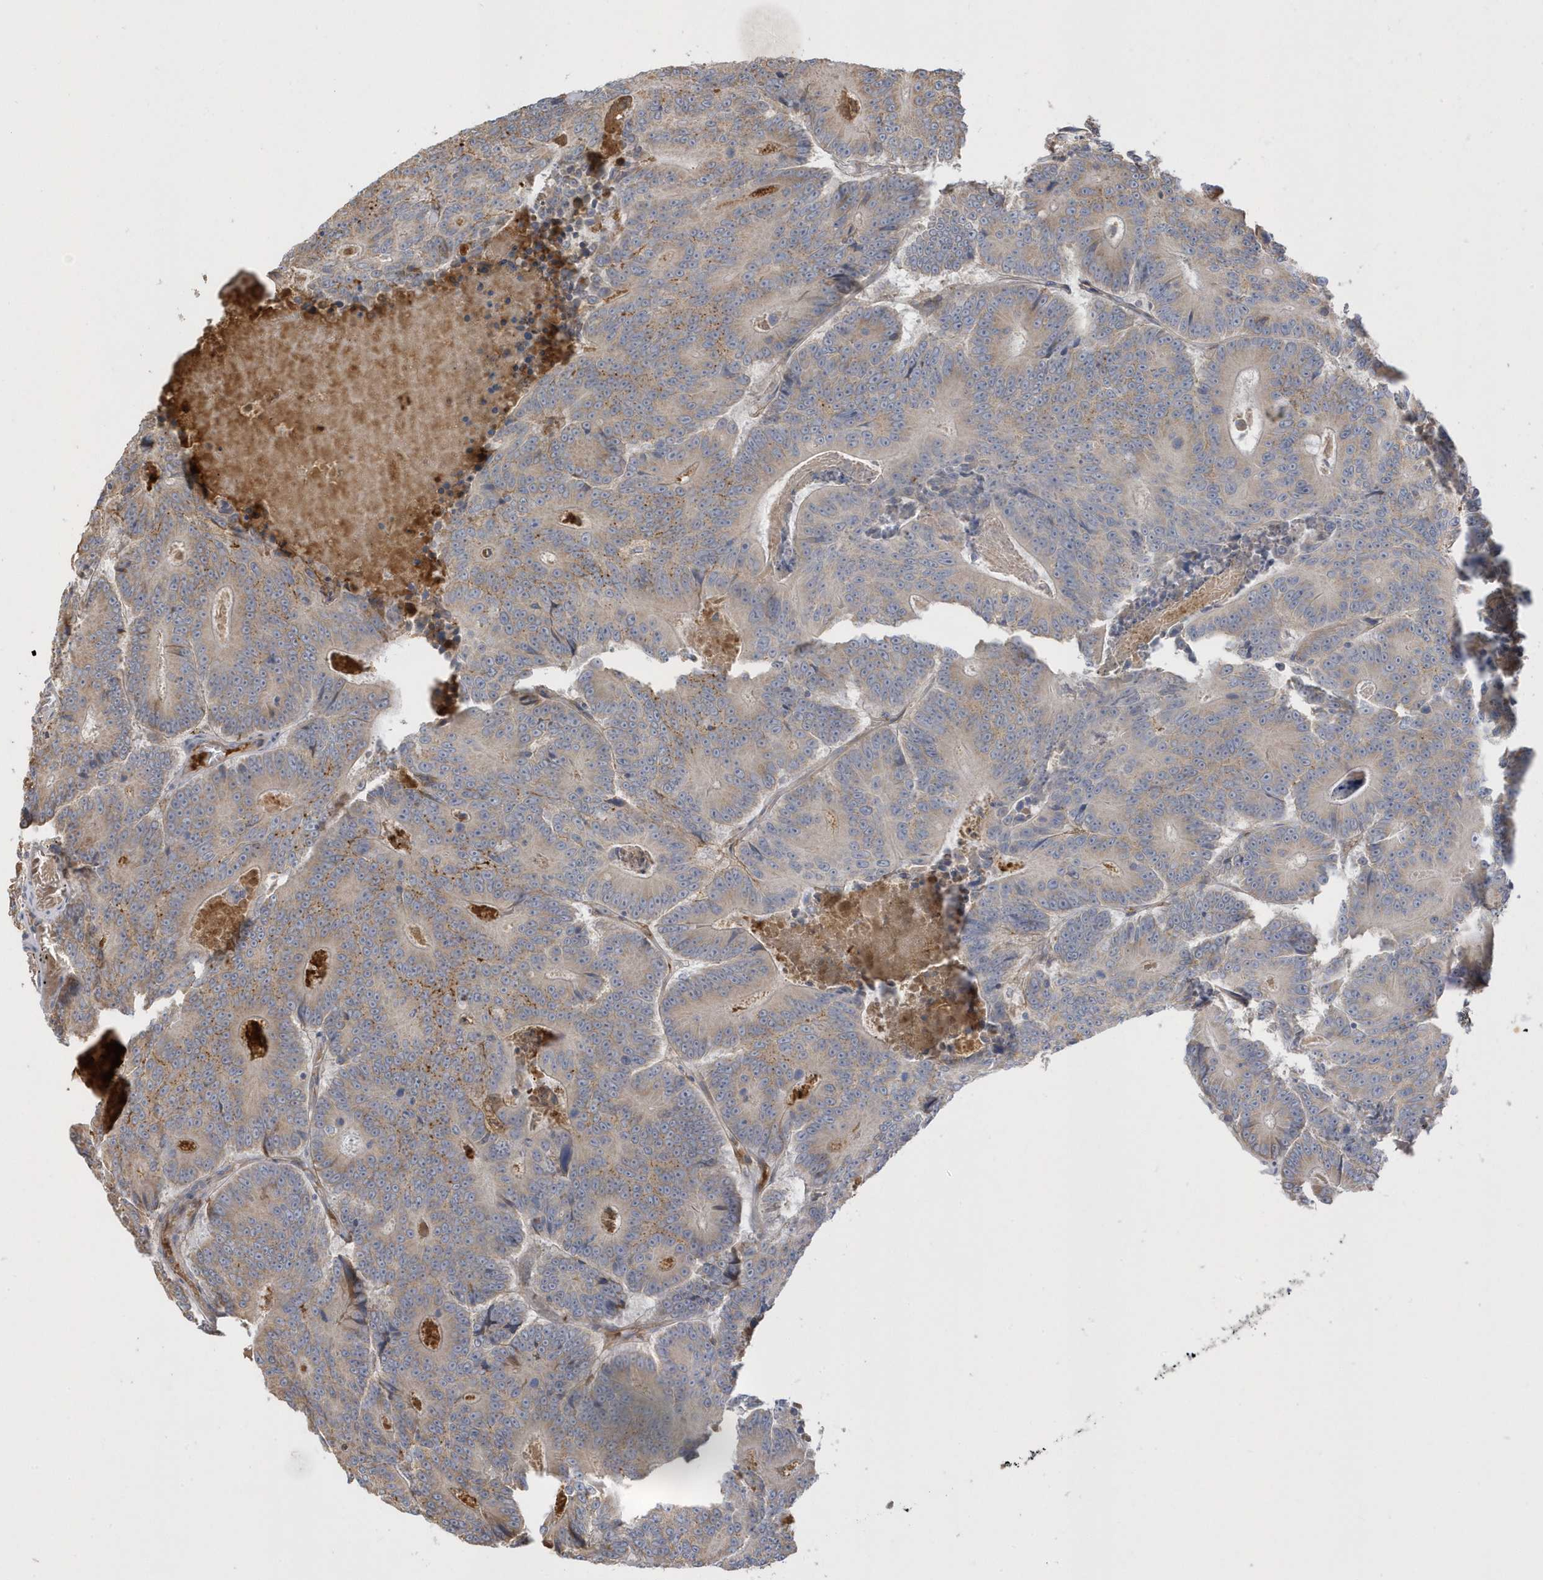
{"staining": {"intensity": "moderate", "quantity": "<25%", "location": "cytoplasmic/membranous"}, "tissue": "colorectal cancer", "cell_type": "Tumor cells", "image_type": "cancer", "snomed": [{"axis": "morphology", "description": "Adenocarcinoma, NOS"}, {"axis": "topography", "description": "Colon"}], "caption": "Brown immunohistochemical staining in human colorectal cancer (adenocarcinoma) demonstrates moderate cytoplasmic/membranous expression in approximately <25% of tumor cells. Immunohistochemistry (ihc) stains the protein of interest in brown and the nuclei are stained blue.", "gene": "DPP9", "patient": {"sex": "male", "age": 83}}